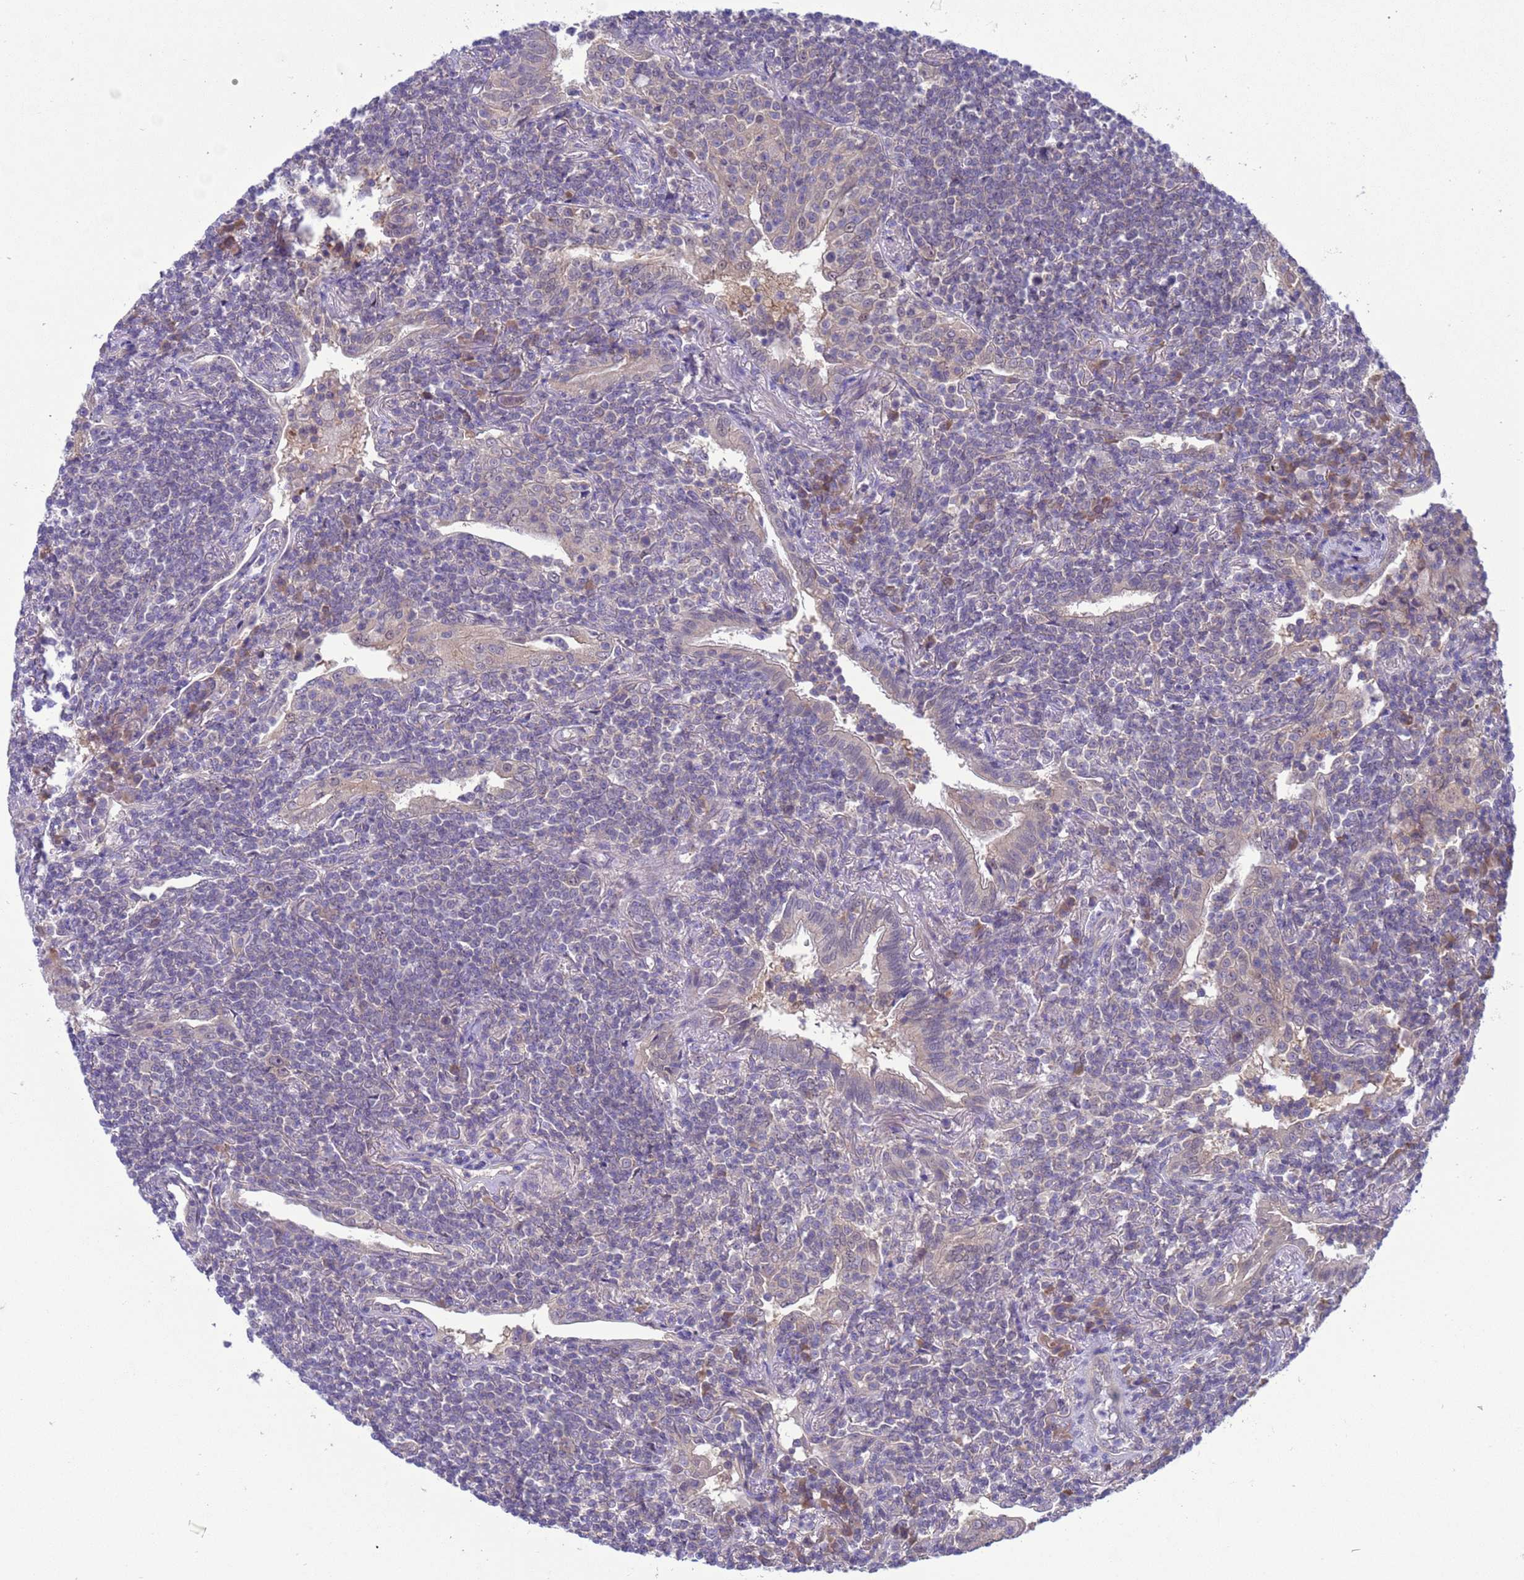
{"staining": {"intensity": "negative", "quantity": "none", "location": "none"}, "tissue": "lymphoma", "cell_type": "Tumor cells", "image_type": "cancer", "snomed": [{"axis": "morphology", "description": "Malignant lymphoma, non-Hodgkin's type, Low grade"}, {"axis": "topography", "description": "Lung"}], "caption": "DAB immunohistochemical staining of human malignant lymphoma, non-Hodgkin's type (low-grade) exhibits no significant staining in tumor cells. (Brightfield microscopy of DAB (3,3'-diaminobenzidine) immunohistochemistry at high magnification).", "gene": "ZNF461", "patient": {"sex": "female", "age": 71}}